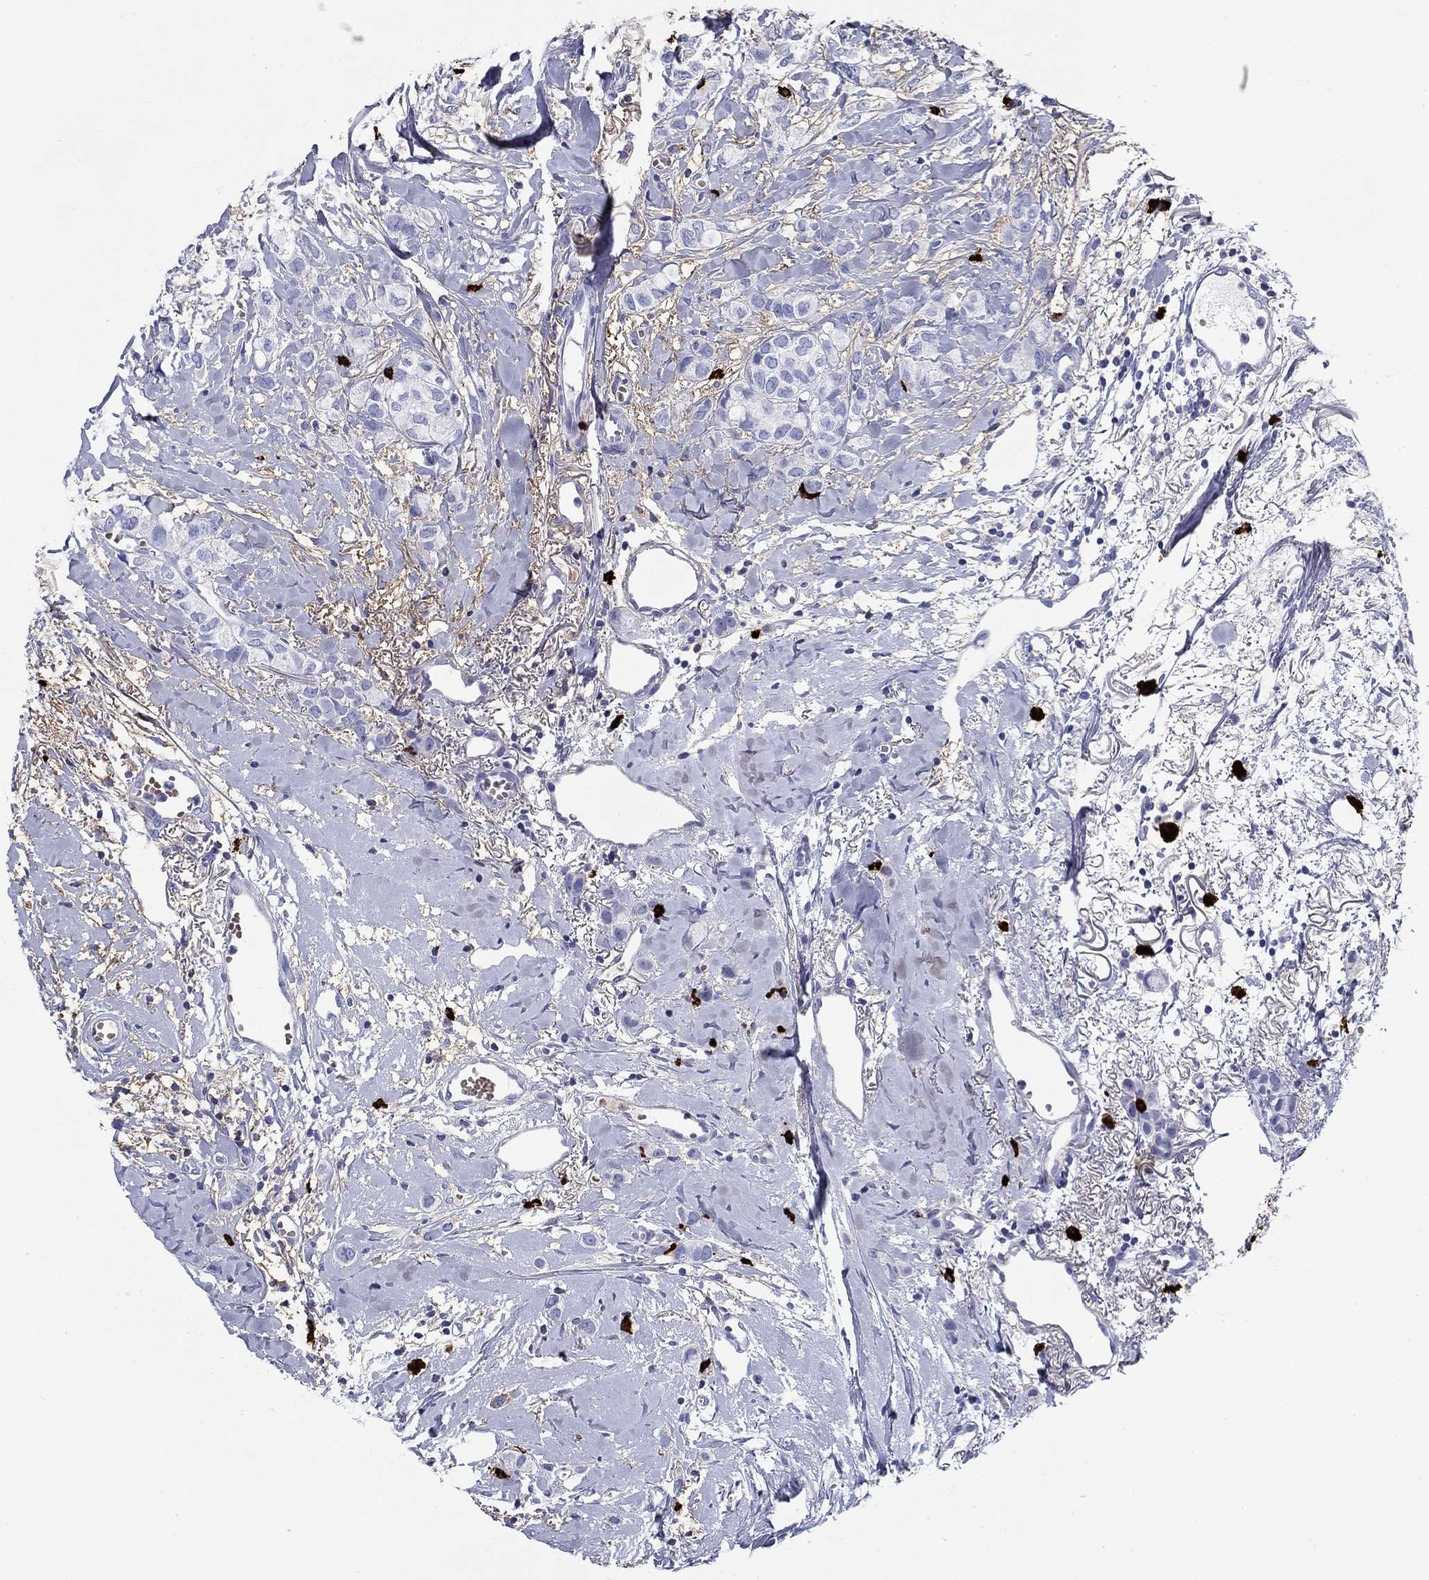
{"staining": {"intensity": "negative", "quantity": "none", "location": "none"}, "tissue": "breast cancer", "cell_type": "Tumor cells", "image_type": "cancer", "snomed": [{"axis": "morphology", "description": "Duct carcinoma"}, {"axis": "topography", "description": "Breast"}], "caption": "Tumor cells show no significant expression in breast cancer (invasive ductal carcinoma). Brightfield microscopy of immunohistochemistry (IHC) stained with DAB (3,3'-diaminobenzidine) (brown) and hematoxylin (blue), captured at high magnification.", "gene": "CD40LG", "patient": {"sex": "female", "age": 85}}